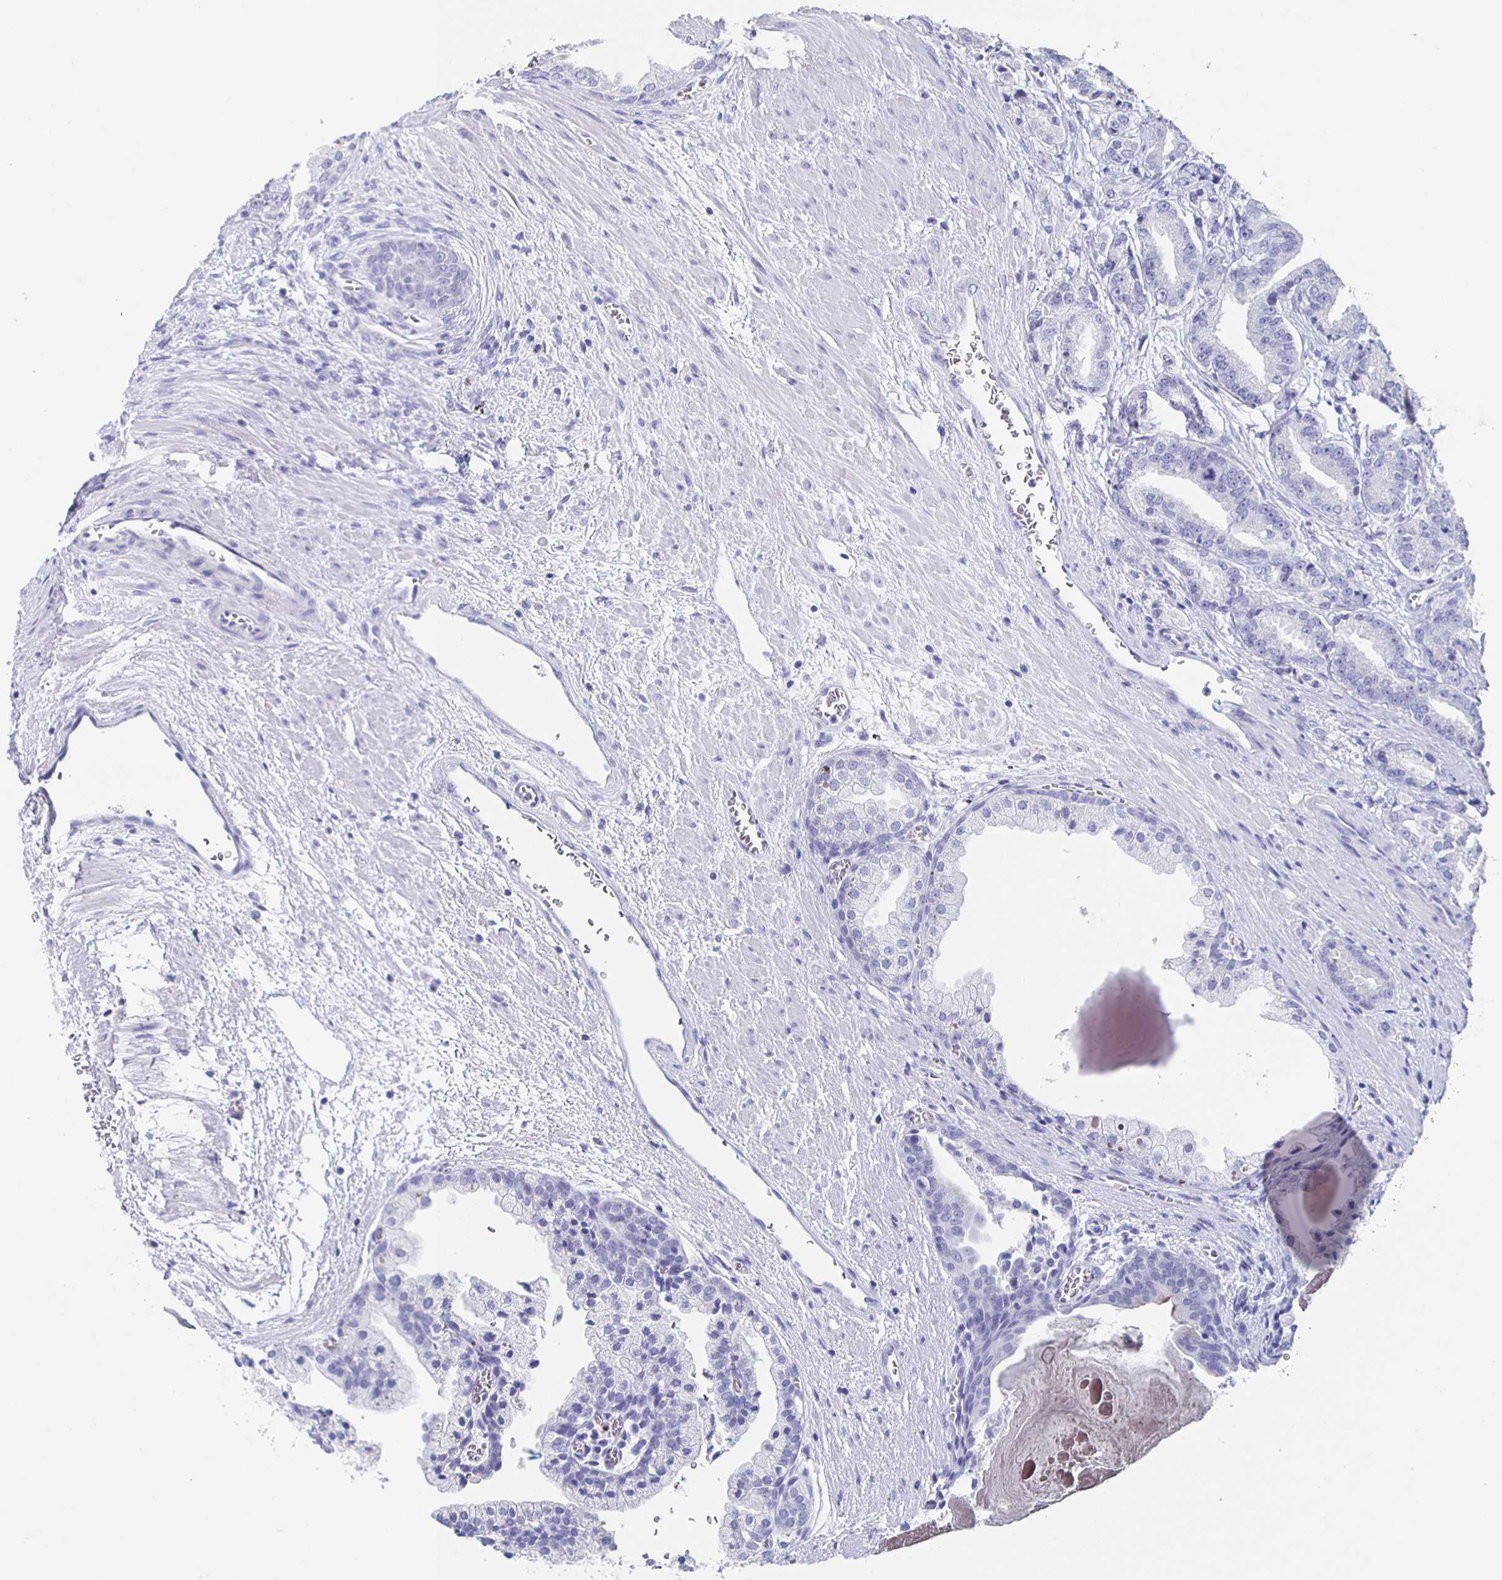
{"staining": {"intensity": "negative", "quantity": "none", "location": "none"}, "tissue": "prostate cancer", "cell_type": "Tumor cells", "image_type": "cancer", "snomed": [{"axis": "morphology", "description": "Adenocarcinoma, High grade"}, {"axis": "topography", "description": "Prostate and seminal vesicle, NOS"}], "caption": "Immunohistochemistry of prostate high-grade adenocarcinoma displays no expression in tumor cells.", "gene": "SLC34A2", "patient": {"sex": "male", "age": 61}}